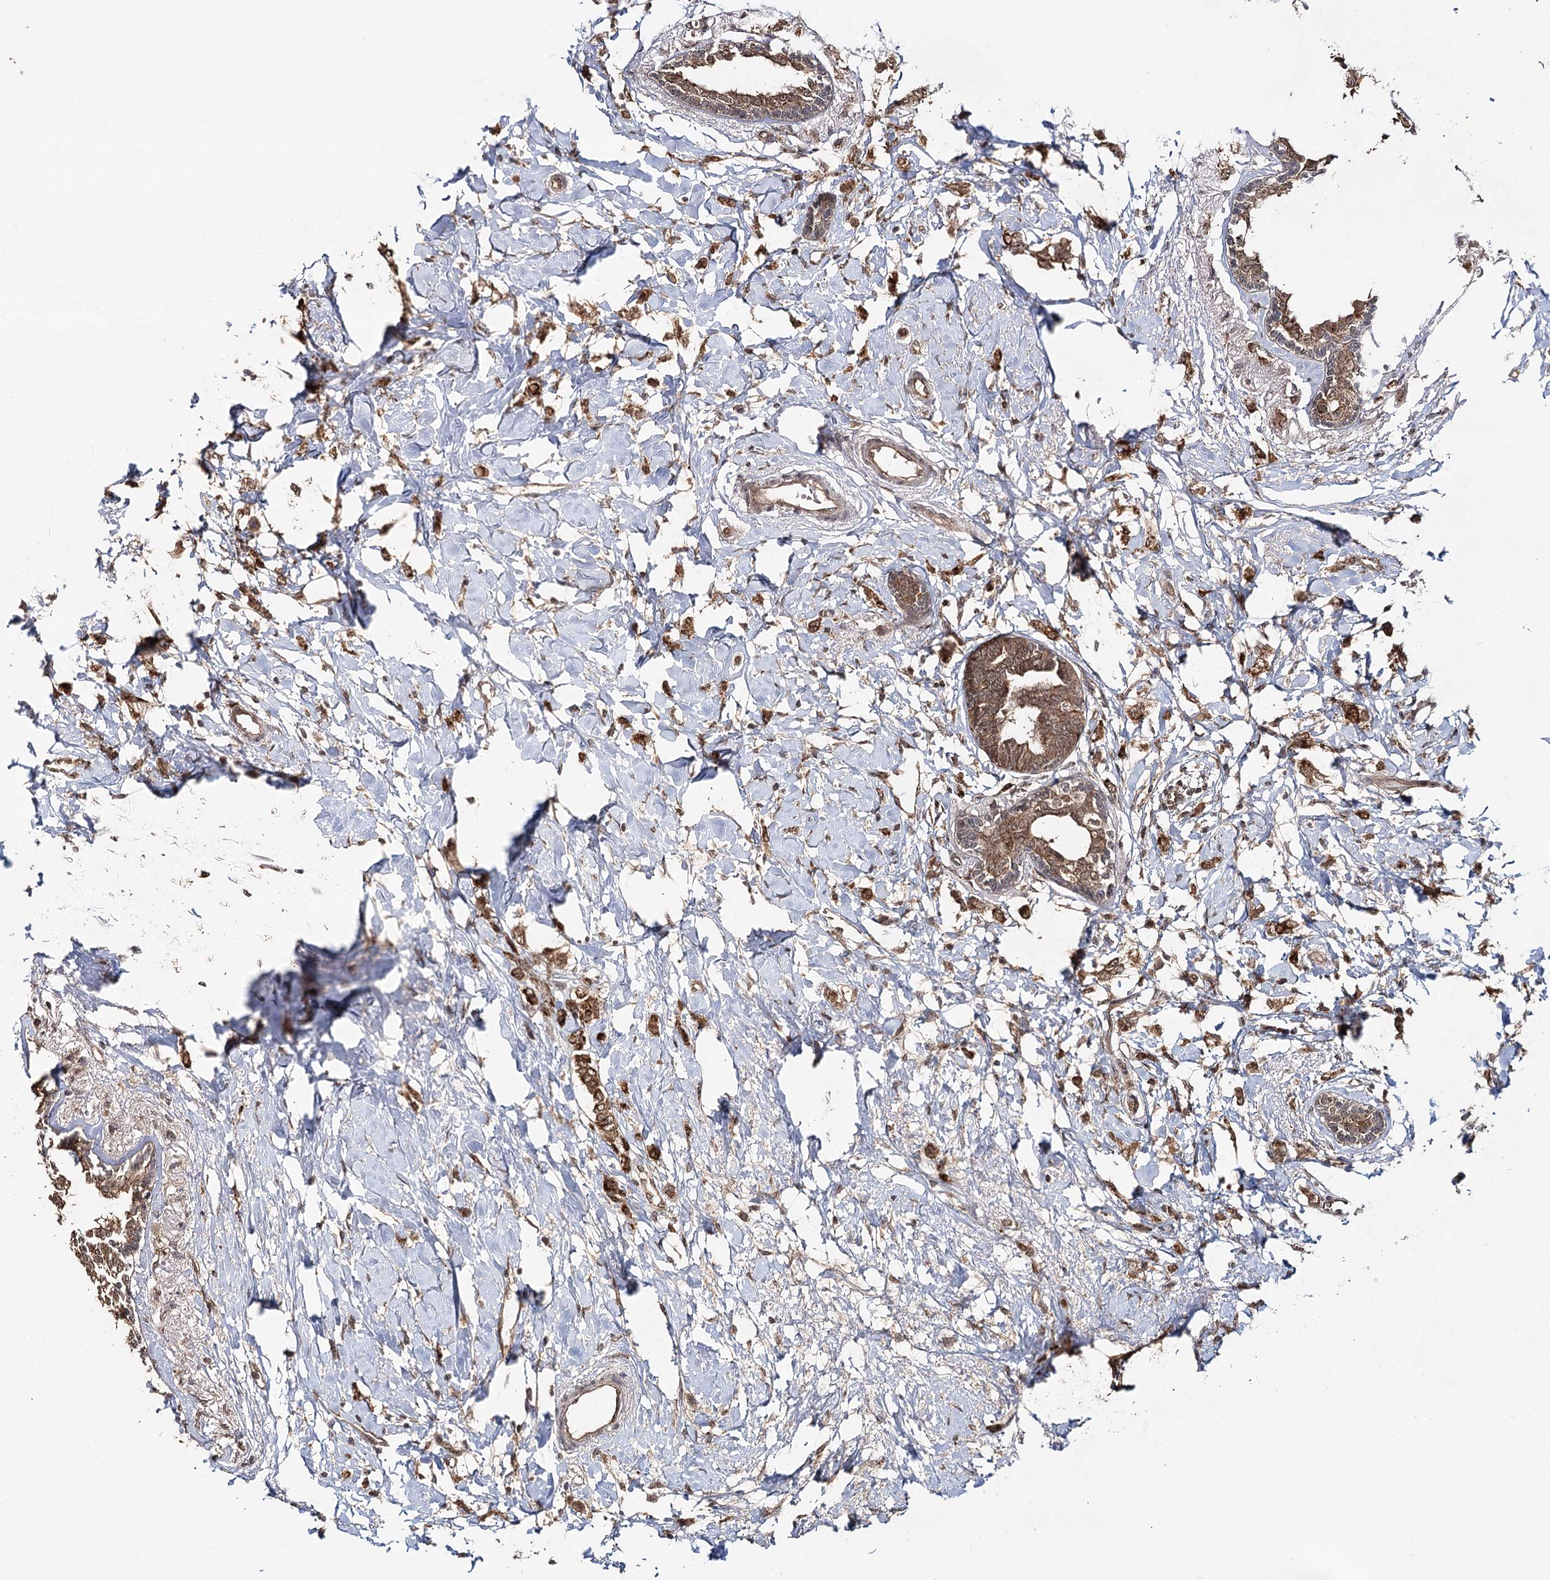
{"staining": {"intensity": "moderate", "quantity": ">75%", "location": "cytoplasmic/membranous"}, "tissue": "breast cancer", "cell_type": "Tumor cells", "image_type": "cancer", "snomed": [{"axis": "morphology", "description": "Normal tissue, NOS"}, {"axis": "morphology", "description": "Lobular carcinoma"}, {"axis": "topography", "description": "Breast"}], "caption": "This is a micrograph of immunohistochemistry (IHC) staining of lobular carcinoma (breast), which shows moderate expression in the cytoplasmic/membranous of tumor cells.", "gene": "ZNRF3", "patient": {"sex": "female", "age": 47}}